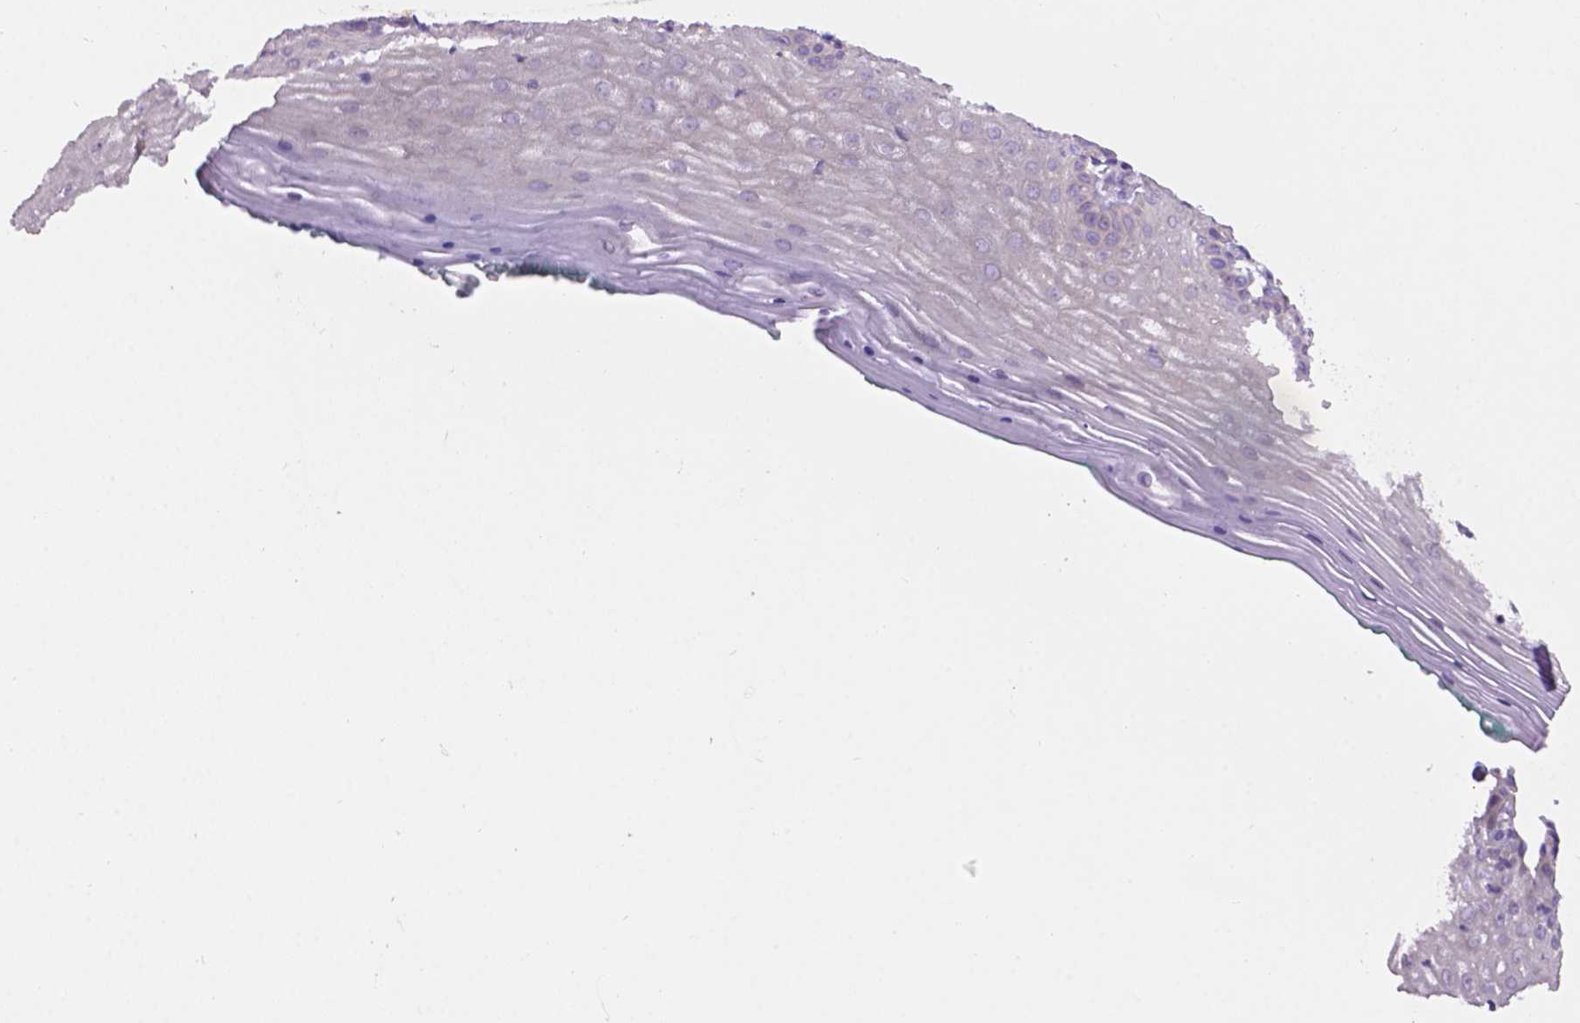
{"staining": {"intensity": "negative", "quantity": "none", "location": "none"}, "tissue": "vagina", "cell_type": "Squamous epithelial cells", "image_type": "normal", "snomed": [{"axis": "morphology", "description": "Normal tissue, NOS"}, {"axis": "topography", "description": "Vagina"}], "caption": "Histopathology image shows no significant protein staining in squamous epithelial cells of benign vagina. (Immunohistochemistry (ihc), brightfield microscopy, high magnification).", "gene": "CDH7", "patient": {"sex": "female", "age": 45}}